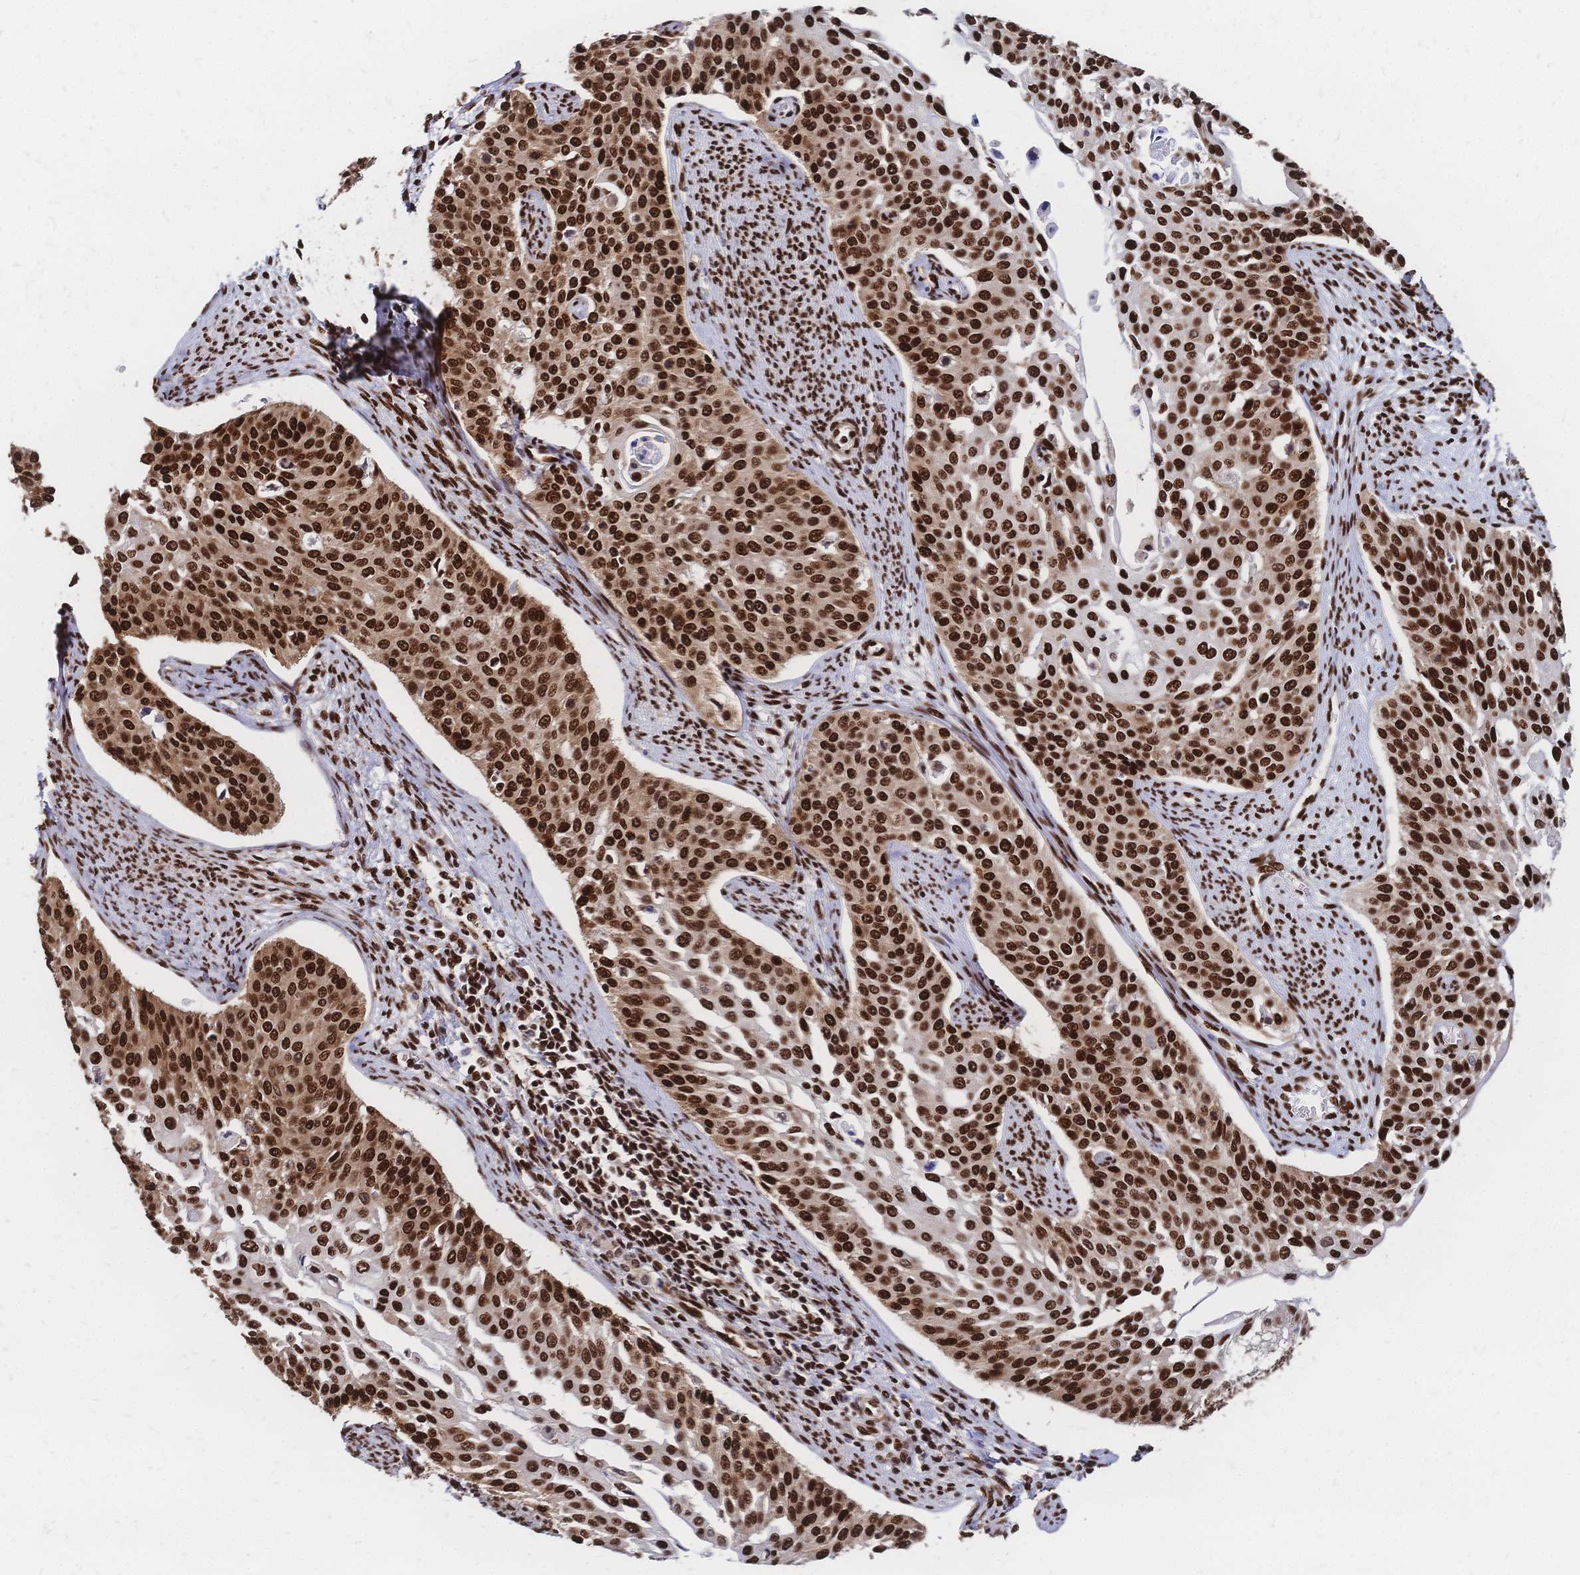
{"staining": {"intensity": "strong", "quantity": ">75%", "location": "nuclear"}, "tissue": "cervical cancer", "cell_type": "Tumor cells", "image_type": "cancer", "snomed": [{"axis": "morphology", "description": "Squamous cell carcinoma, NOS"}, {"axis": "topography", "description": "Cervix"}], "caption": "A micrograph of cervical cancer stained for a protein exhibits strong nuclear brown staining in tumor cells.", "gene": "HDGF", "patient": {"sex": "female", "age": 44}}